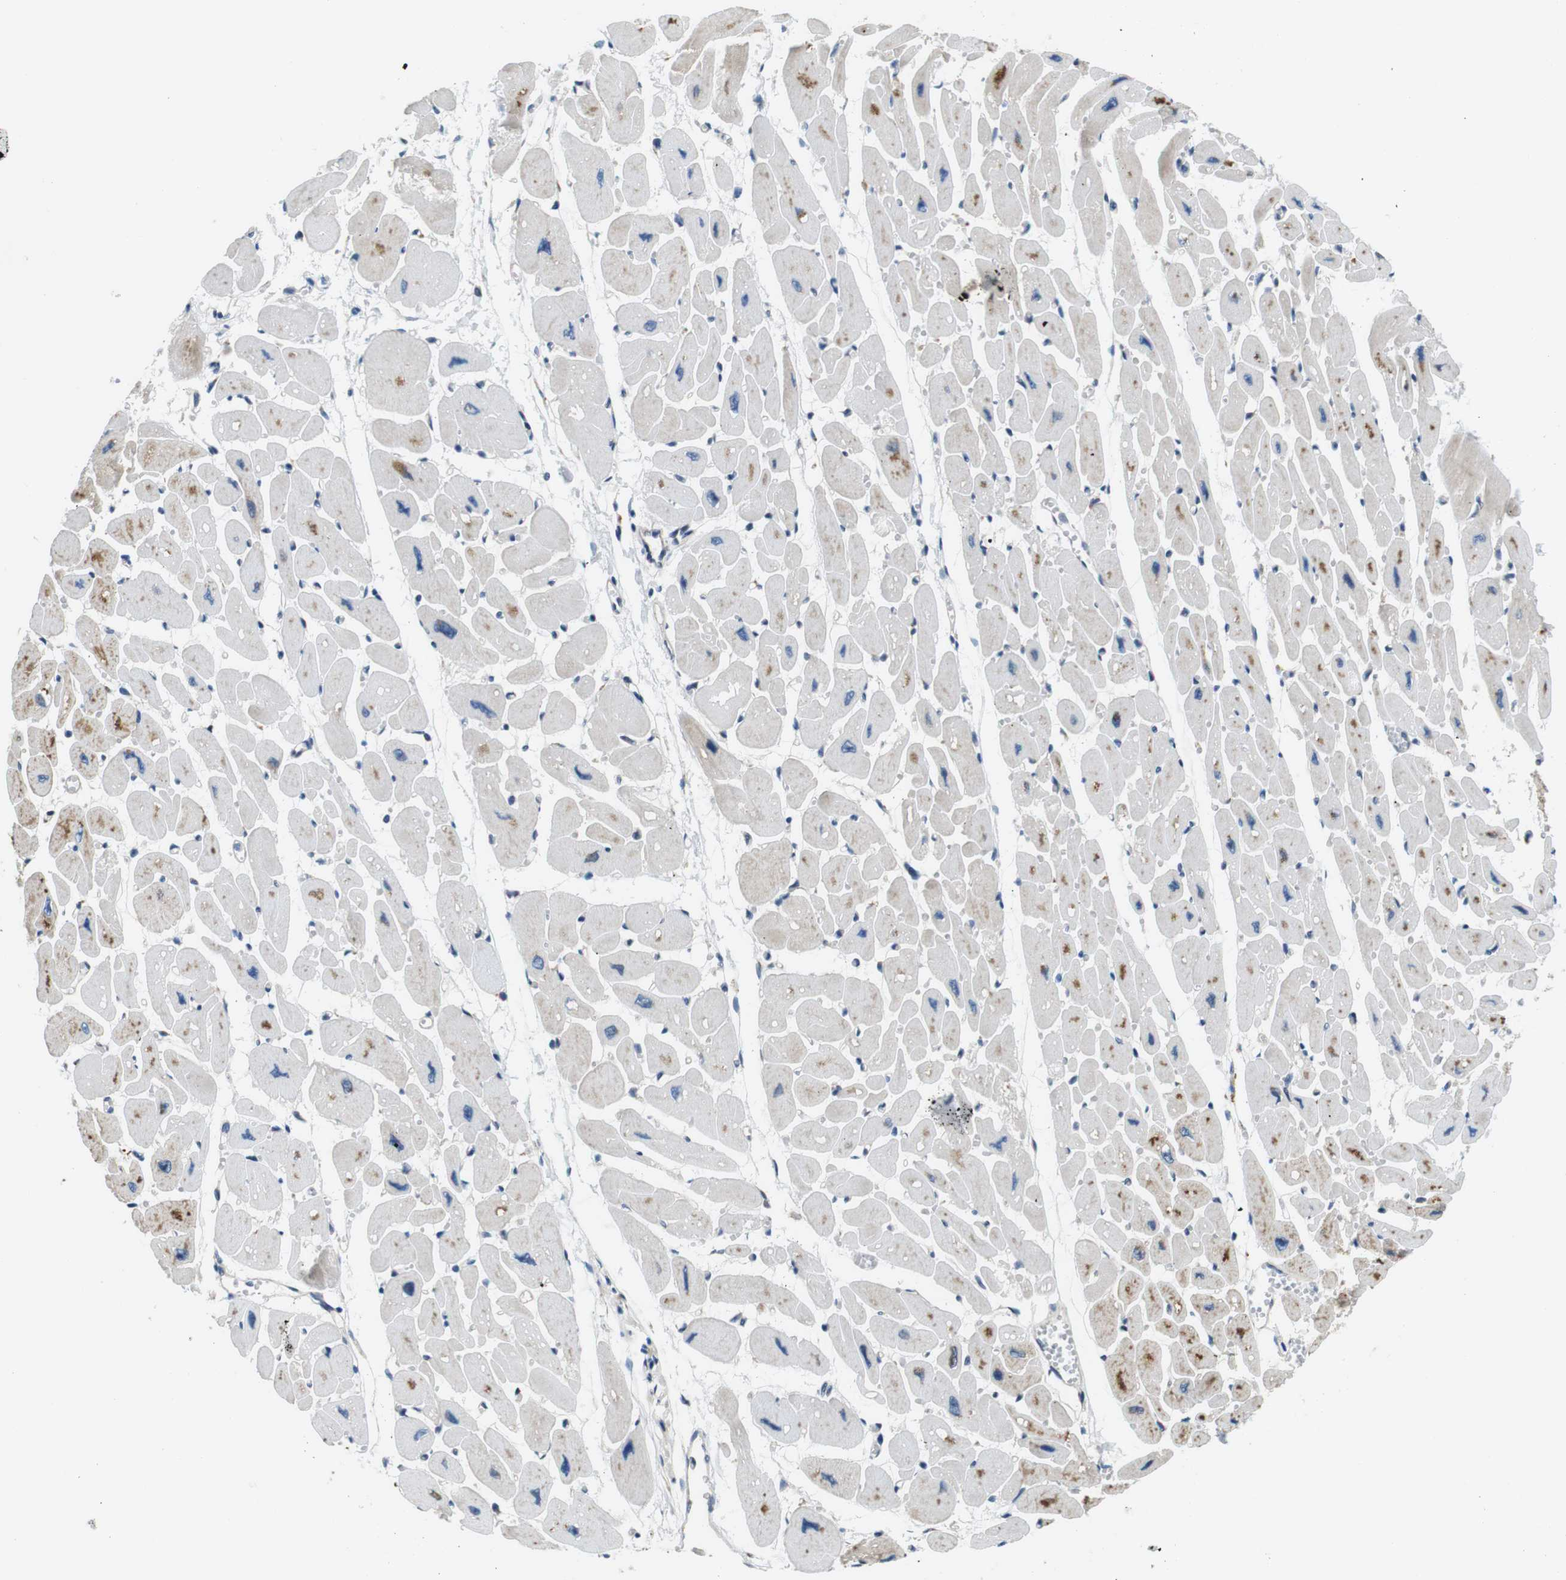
{"staining": {"intensity": "moderate", "quantity": "25%-75%", "location": "cytoplasmic/membranous"}, "tissue": "heart muscle", "cell_type": "Cardiomyocytes", "image_type": "normal", "snomed": [{"axis": "morphology", "description": "Normal tissue, NOS"}, {"axis": "topography", "description": "Heart"}], "caption": "A medium amount of moderate cytoplasmic/membranous expression is seen in about 25%-75% of cardiomyocytes in normal heart muscle.", "gene": "PALD1", "patient": {"sex": "female", "age": 54}}